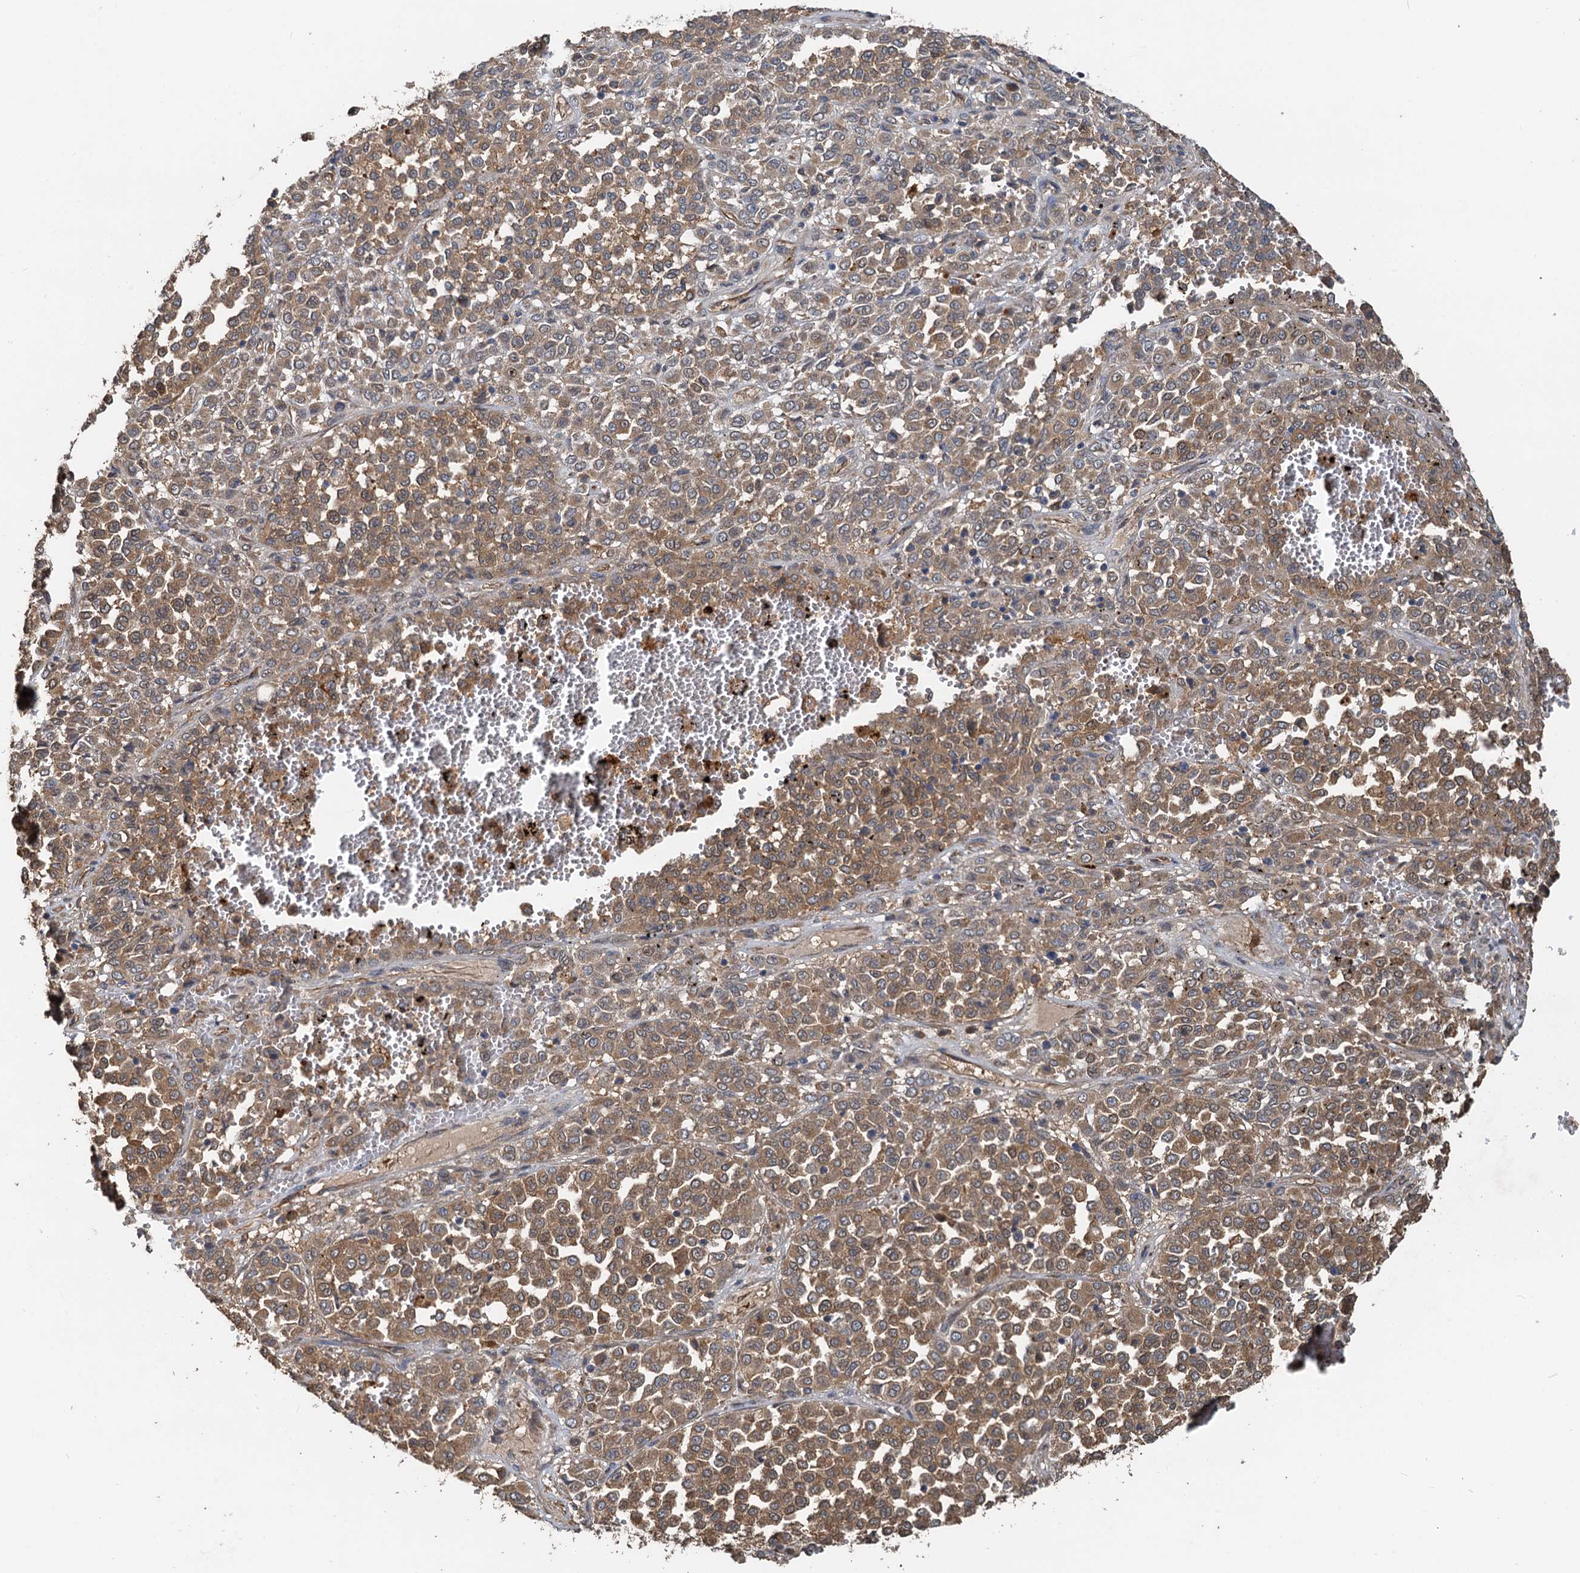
{"staining": {"intensity": "moderate", "quantity": ">75%", "location": "cytoplasmic/membranous"}, "tissue": "melanoma", "cell_type": "Tumor cells", "image_type": "cancer", "snomed": [{"axis": "morphology", "description": "Malignant melanoma, Metastatic site"}, {"axis": "topography", "description": "Pancreas"}], "caption": "Immunohistochemical staining of human malignant melanoma (metastatic site) demonstrates moderate cytoplasmic/membranous protein expression in approximately >75% of tumor cells. The staining was performed using DAB to visualize the protein expression in brown, while the nuclei were stained in blue with hematoxylin (Magnification: 20x).", "gene": "HYI", "patient": {"sex": "female", "age": 30}}